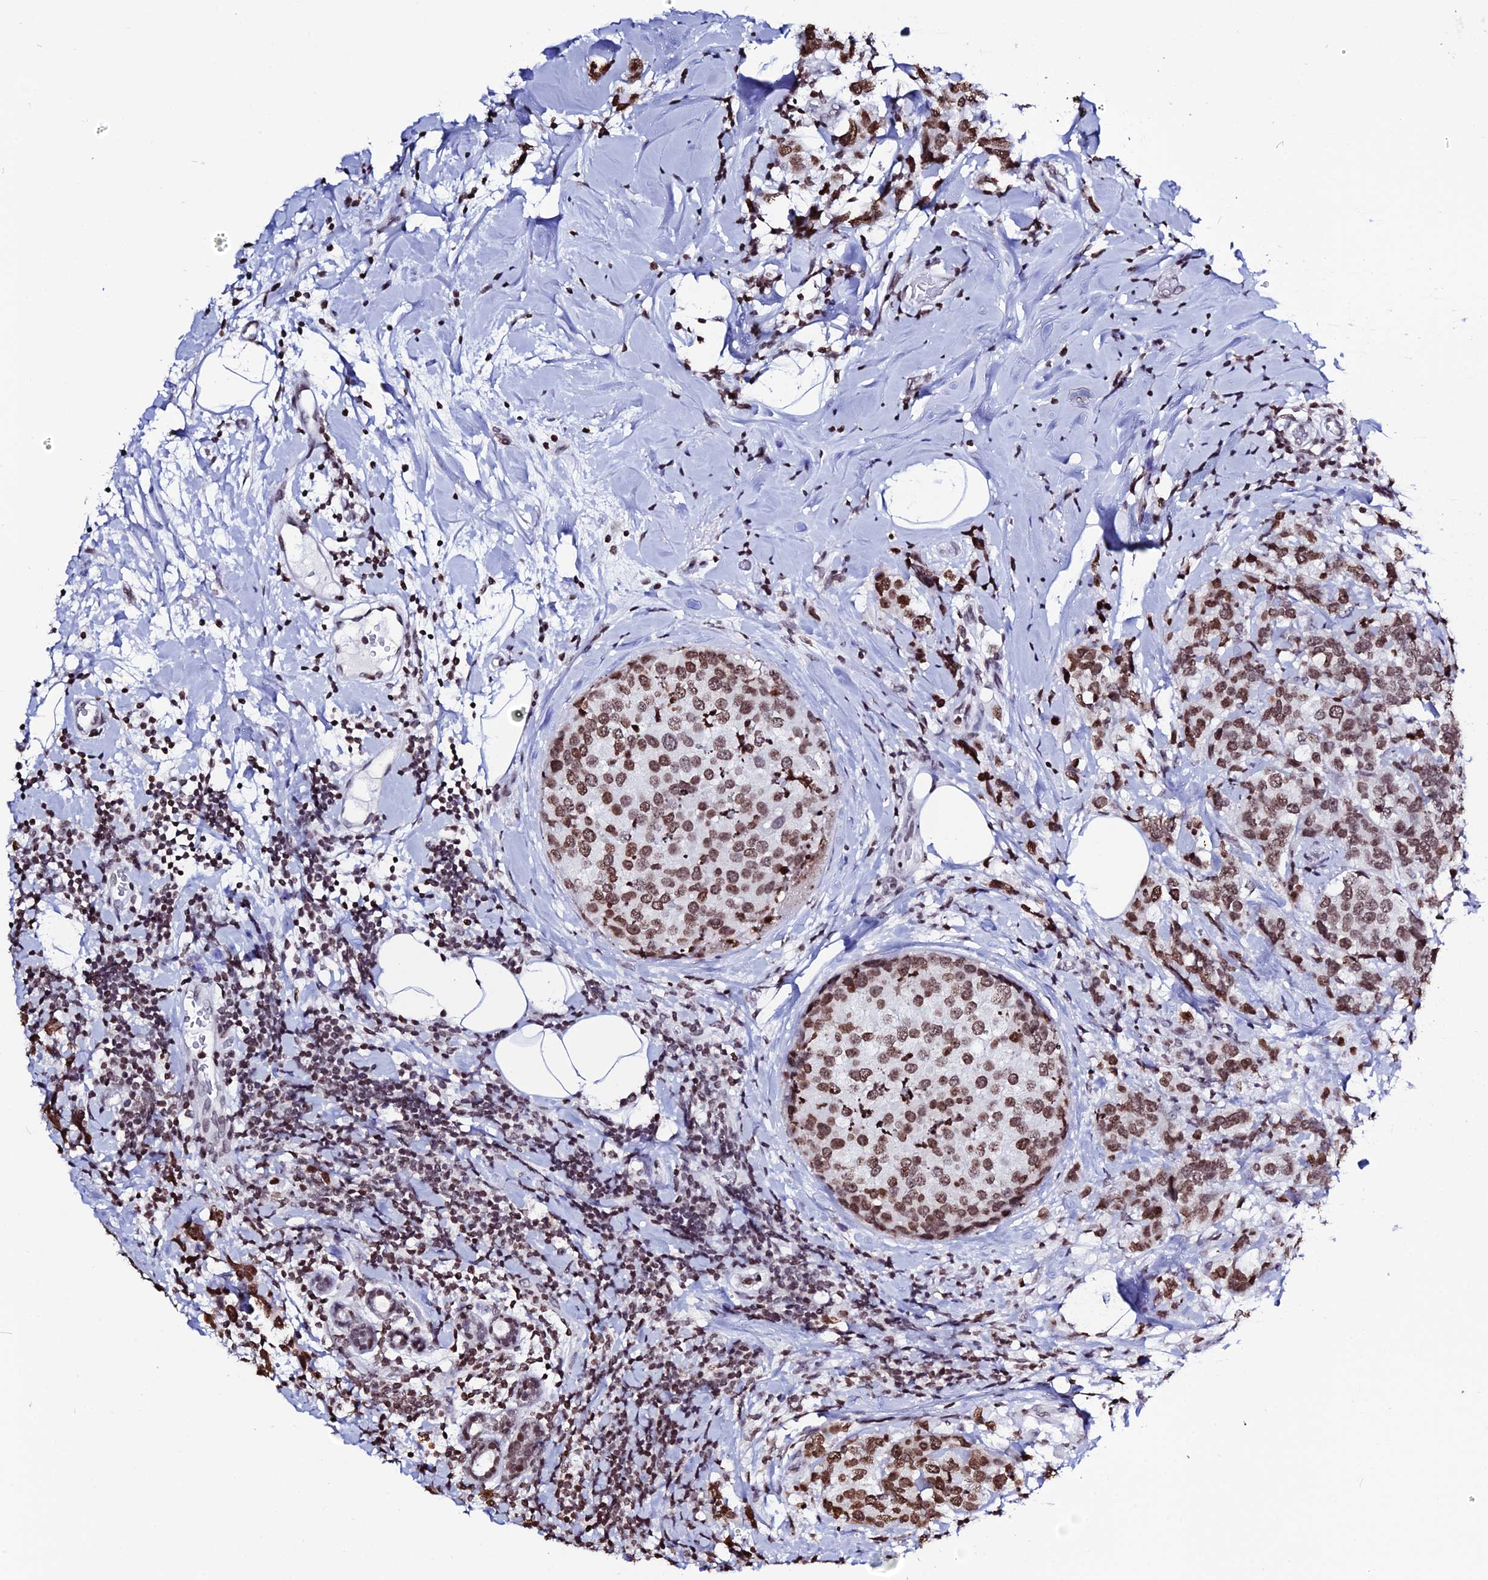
{"staining": {"intensity": "strong", "quantity": ">75%", "location": "nuclear"}, "tissue": "breast cancer", "cell_type": "Tumor cells", "image_type": "cancer", "snomed": [{"axis": "morphology", "description": "Lobular carcinoma"}, {"axis": "topography", "description": "Breast"}], "caption": "Immunohistochemistry (IHC) micrograph of lobular carcinoma (breast) stained for a protein (brown), which demonstrates high levels of strong nuclear positivity in about >75% of tumor cells.", "gene": "MACROH2A2", "patient": {"sex": "female", "age": 59}}